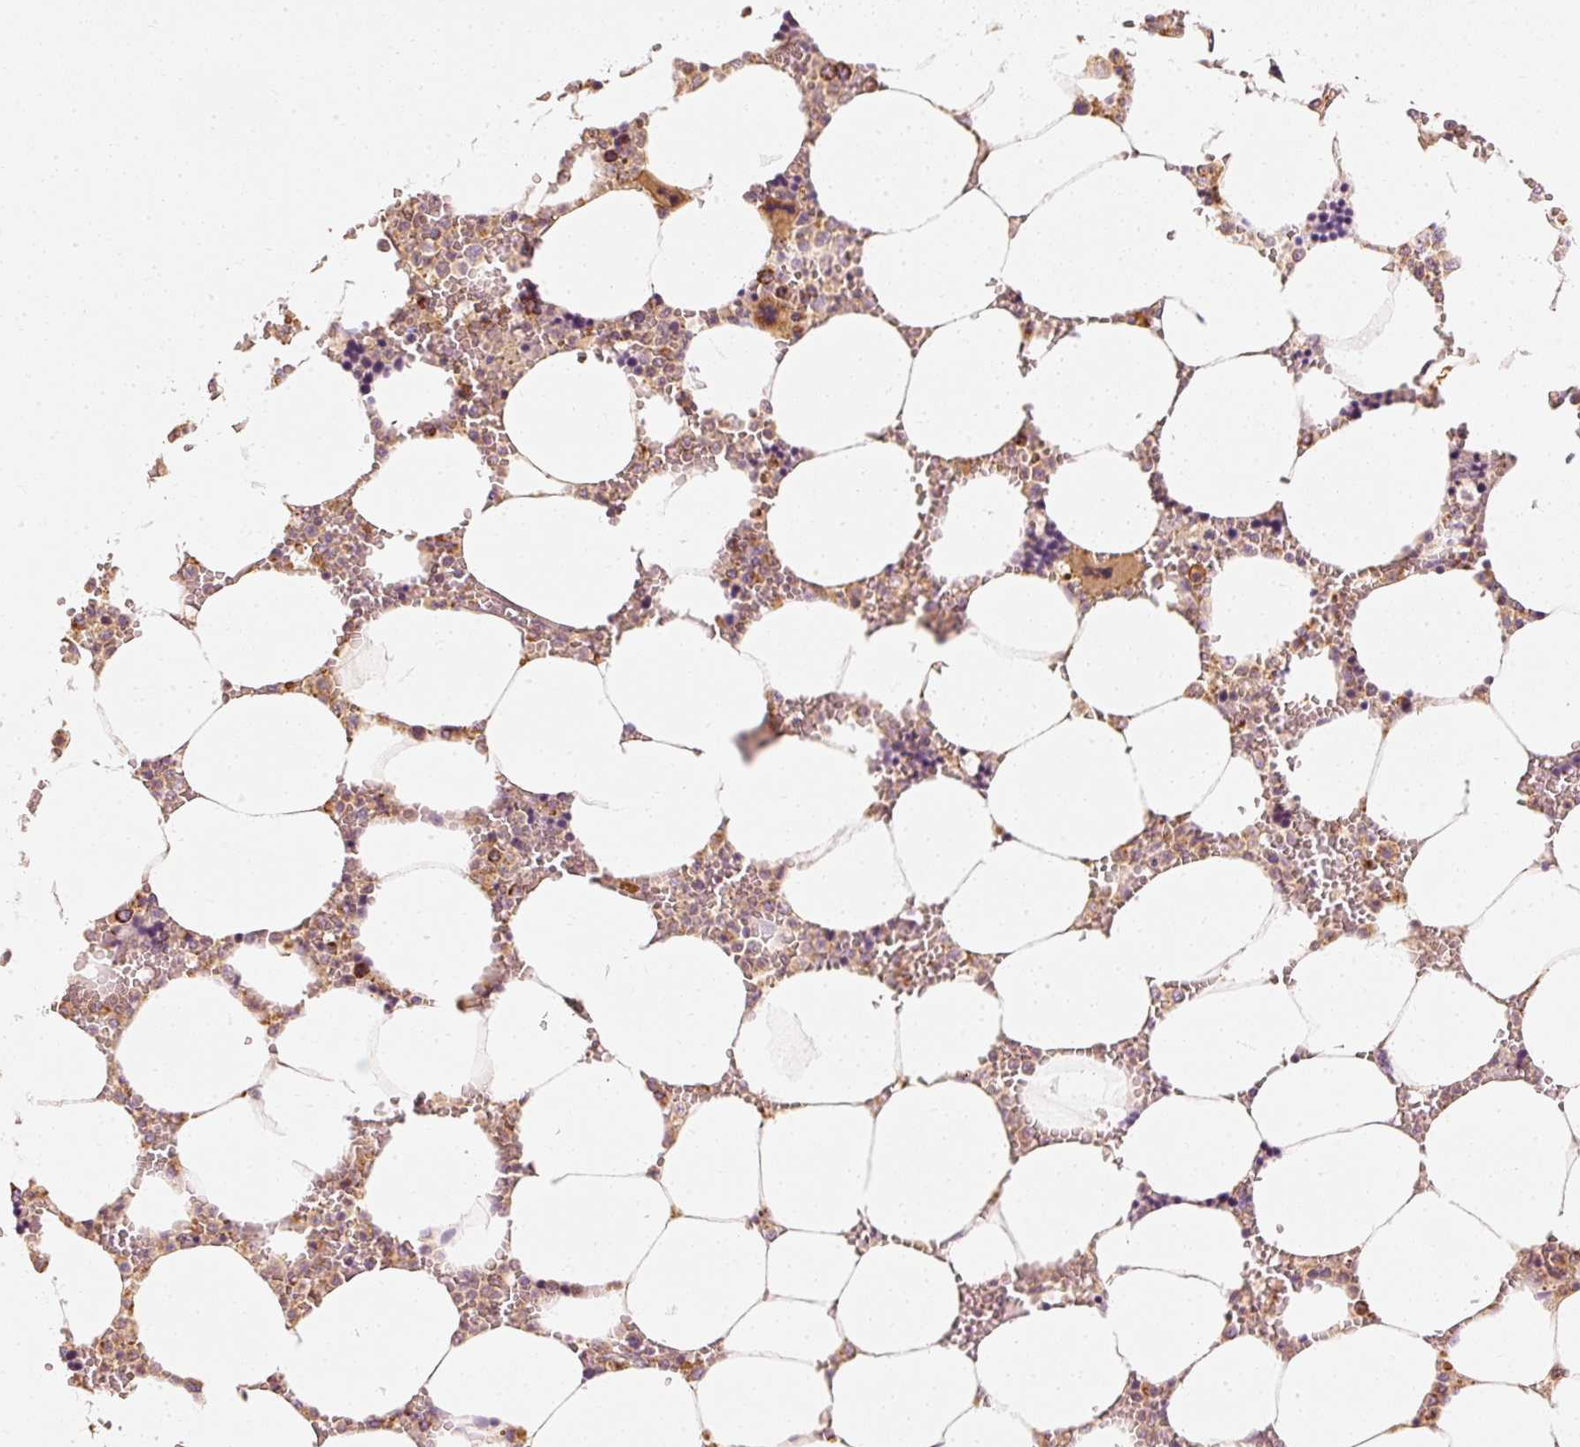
{"staining": {"intensity": "moderate", "quantity": "<25%", "location": "cytoplasmic/membranous"}, "tissue": "bone marrow", "cell_type": "Hematopoietic cells", "image_type": "normal", "snomed": [{"axis": "morphology", "description": "Normal tissue, NOS"}, {"axis": "topography", "description": "Bone marrow"}], "caption": "Moderate cytoplasmic/membranous positivity is identified in approximately <25% of hematopoietic cells in benign bone marrow. (DAB = brown stain, brightfield microscopy at high magnification).", "gene": "TOMM40", "patient": {"sex": "male", "age": 64}}